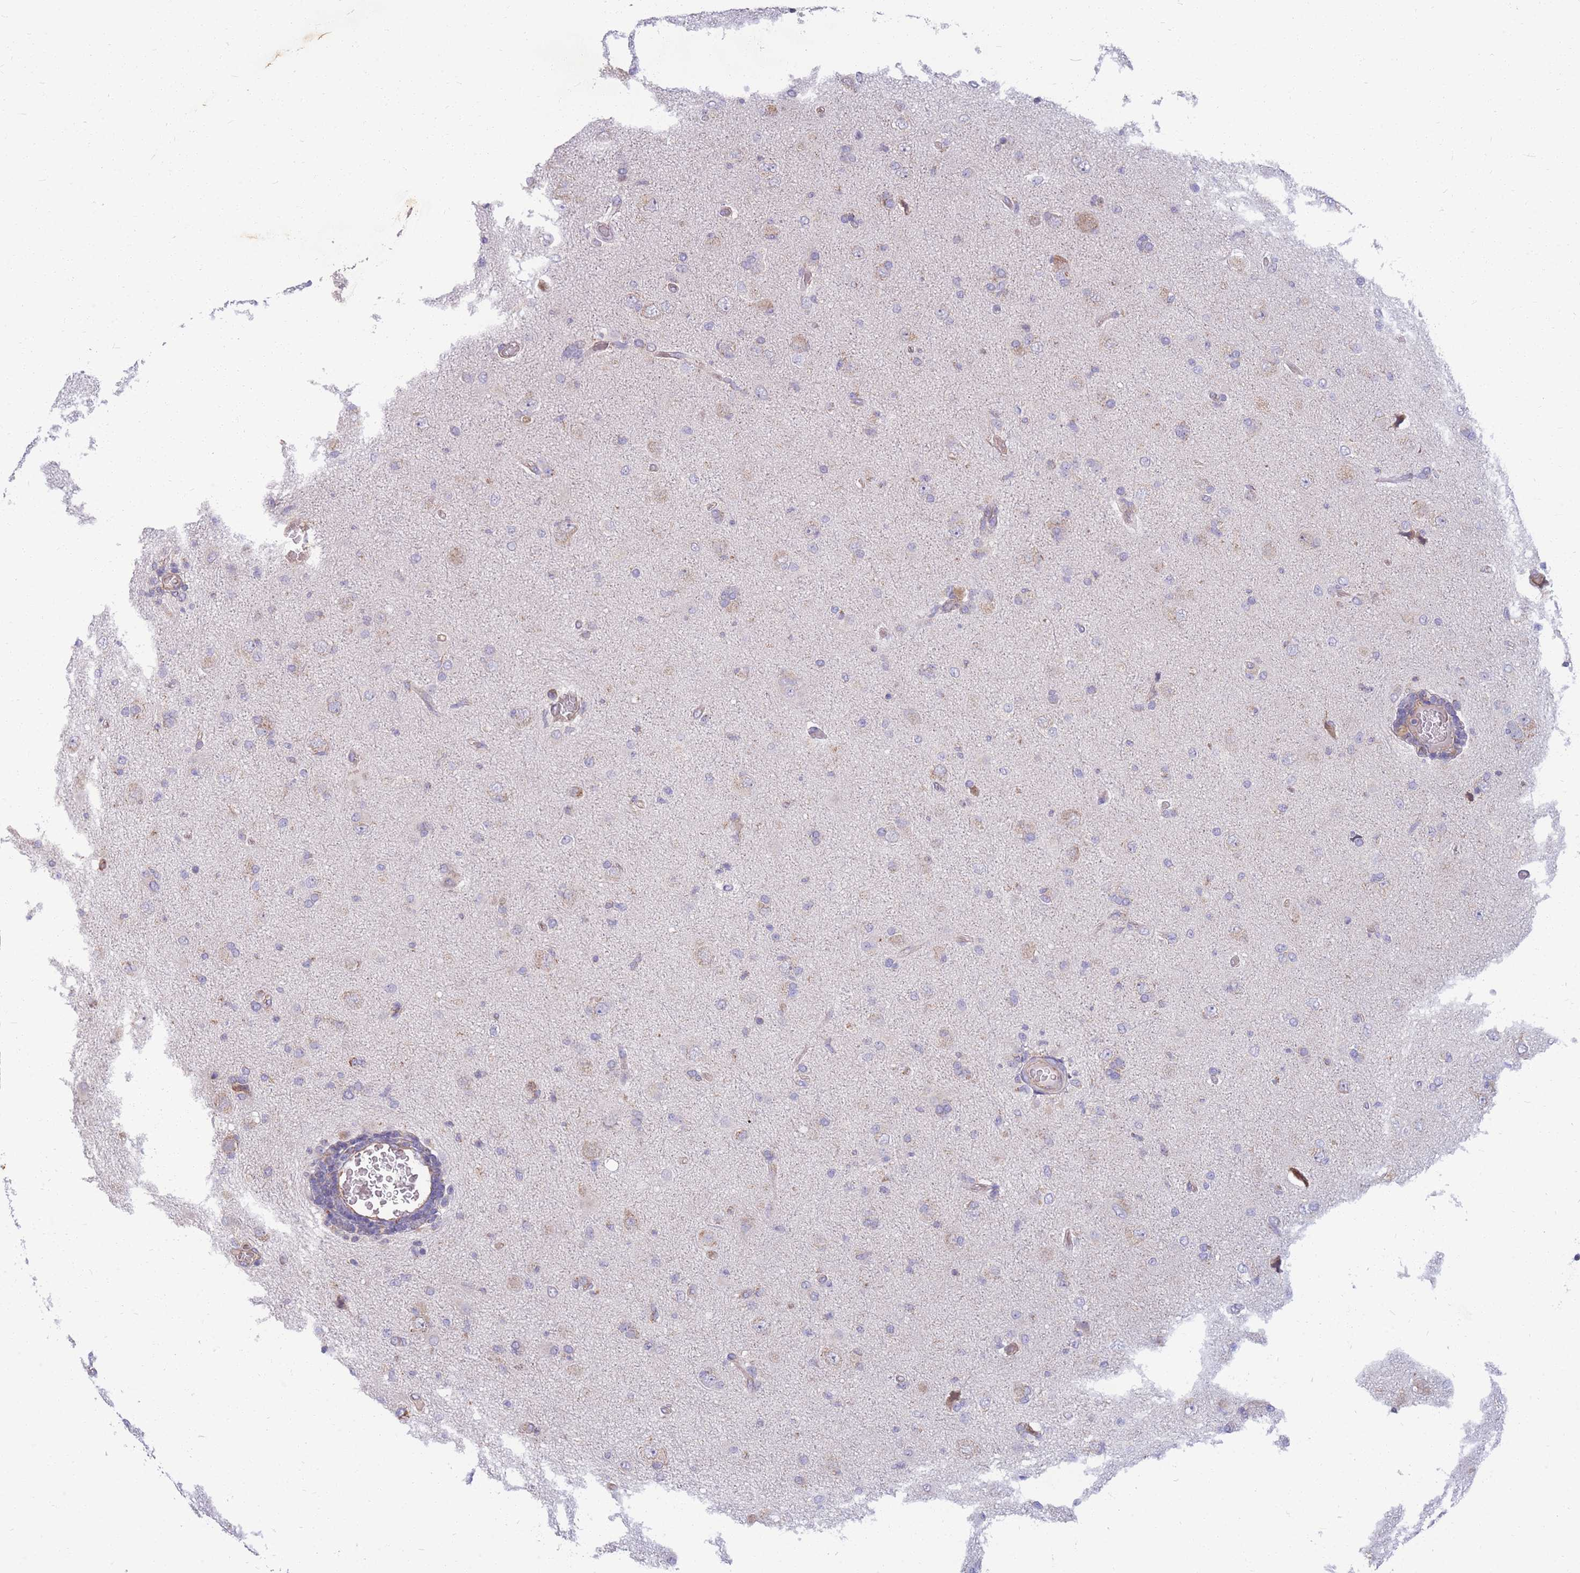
{"staining": {"intensity": "negative", "quantity": "none", "location": "none"}, "tissue": "glioma", "cell_type": "Tumor cells", "image_type": "cancer", "snomed": [{"axis": "morphology", "description": "Glioma, malignant, High grade"}, {"axis": "topography", "description": "Brain"}], "caption": "Glioma stained for a protein using immunohistochemistry (IHC) exhibits no expression tumor cells.", "gene": "MRPS9", "patient": {"sex": "female", "age": 57}}